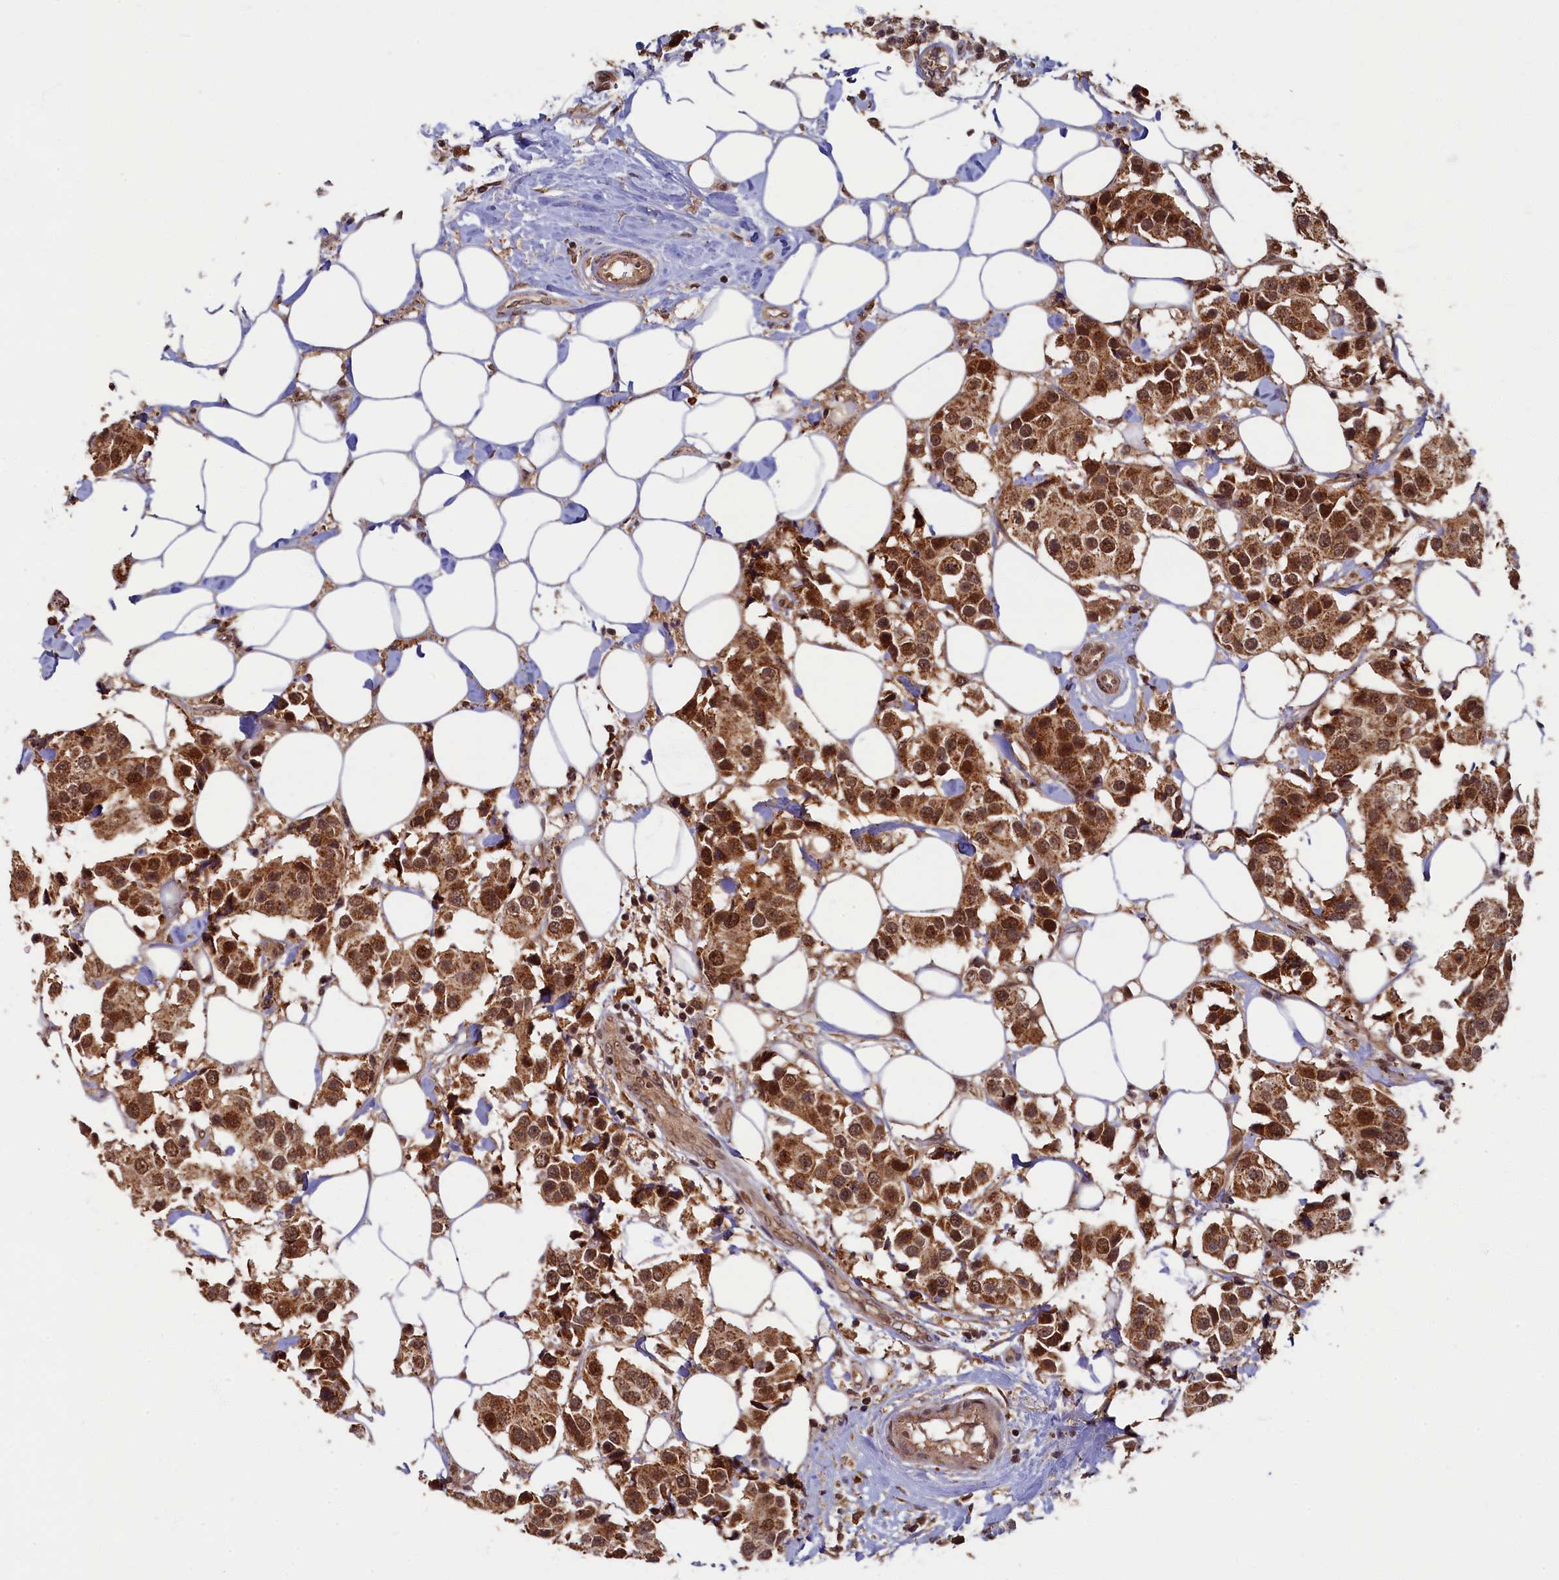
{"staining": {"intensity": "strong", "quantity": ">75%", "location": "cytoplasmic/membranous,nuclear"}, "tissue": "breast cancer", "cell_type": "Tumor cells", "image_type": "cancer", "snomed": [{"axis": "morphology", "description": "Normal tissue, NOS"}, {"axis": "morphology", "description": "Duct carcinoma"}, {"axis": "topography", "description": "Breast"}], "caption": "Immunohistochemistry (IHC) (DAB) staining of infiltrating ductal carcinoma (breast) shows strong cytoplasmic/membranous and nuclear protein staining in approximately >75% of tumor cells. (DAB = brown stain, brightfield microscopy at high magnification).", "gene": "BRCA1", "patient": {"sex": "female", "age": 39}}